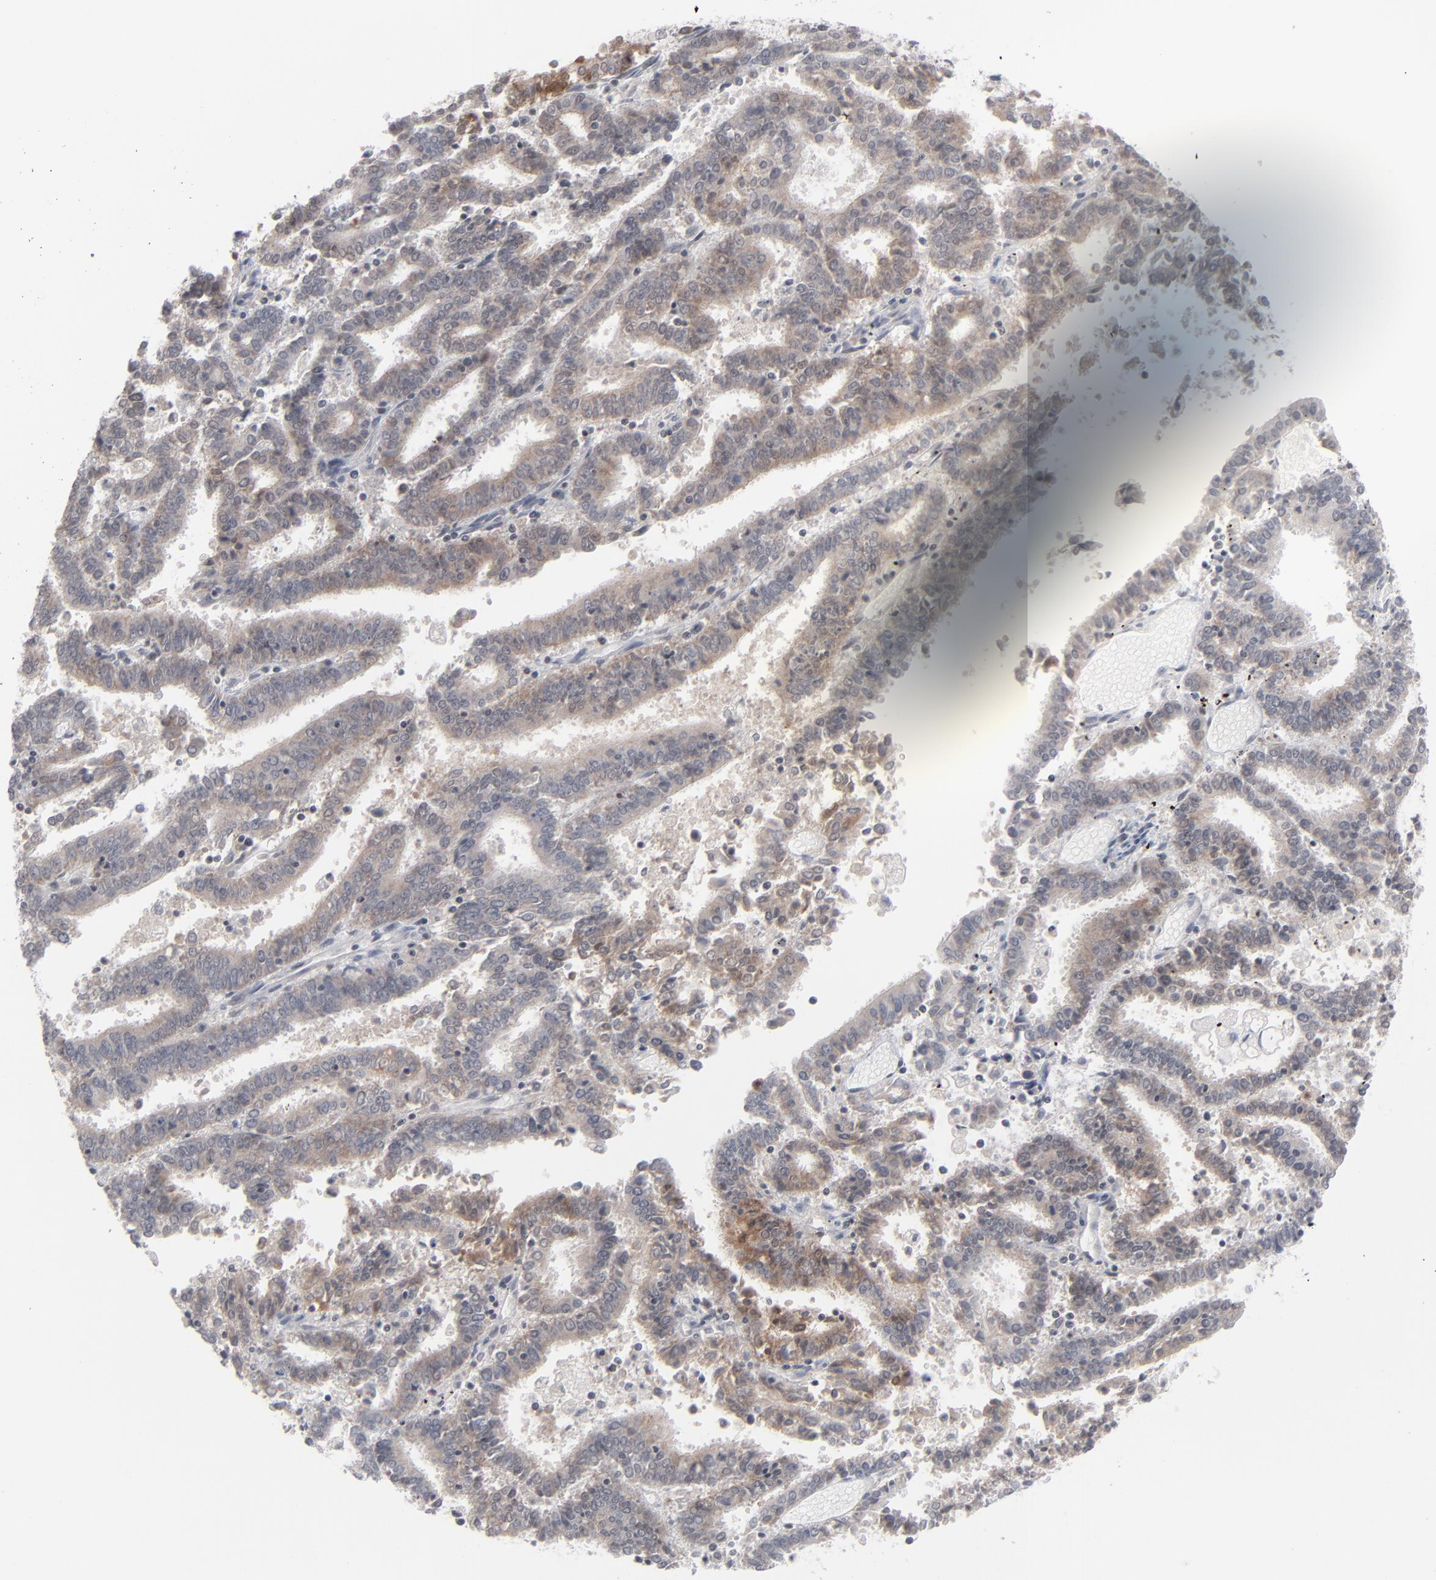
{"staining": {"intensity": "weak", "quantity": "25%-75%", "location": "cytoplasmic/membranous"}, "tissue": "endometrial cancer", "cell_type": "Tumor cells", "image_type": "cancer", "snomed": [{"axis": "morphology", "description": "Adenocarcinoma, NOS"}, {"axis": "topography", "description": "Uterus"}], "caption": "Endometrial cancer (adenocarcinoma) was stained to show a protein in brown. There is low levels of weak cytoplasmic/membranous expression in approximately 25%-75% of tumor cells. Nuclei are stained in blue.", "gene": "POF1B", "patient": {"sex": "female", "age": 83}}